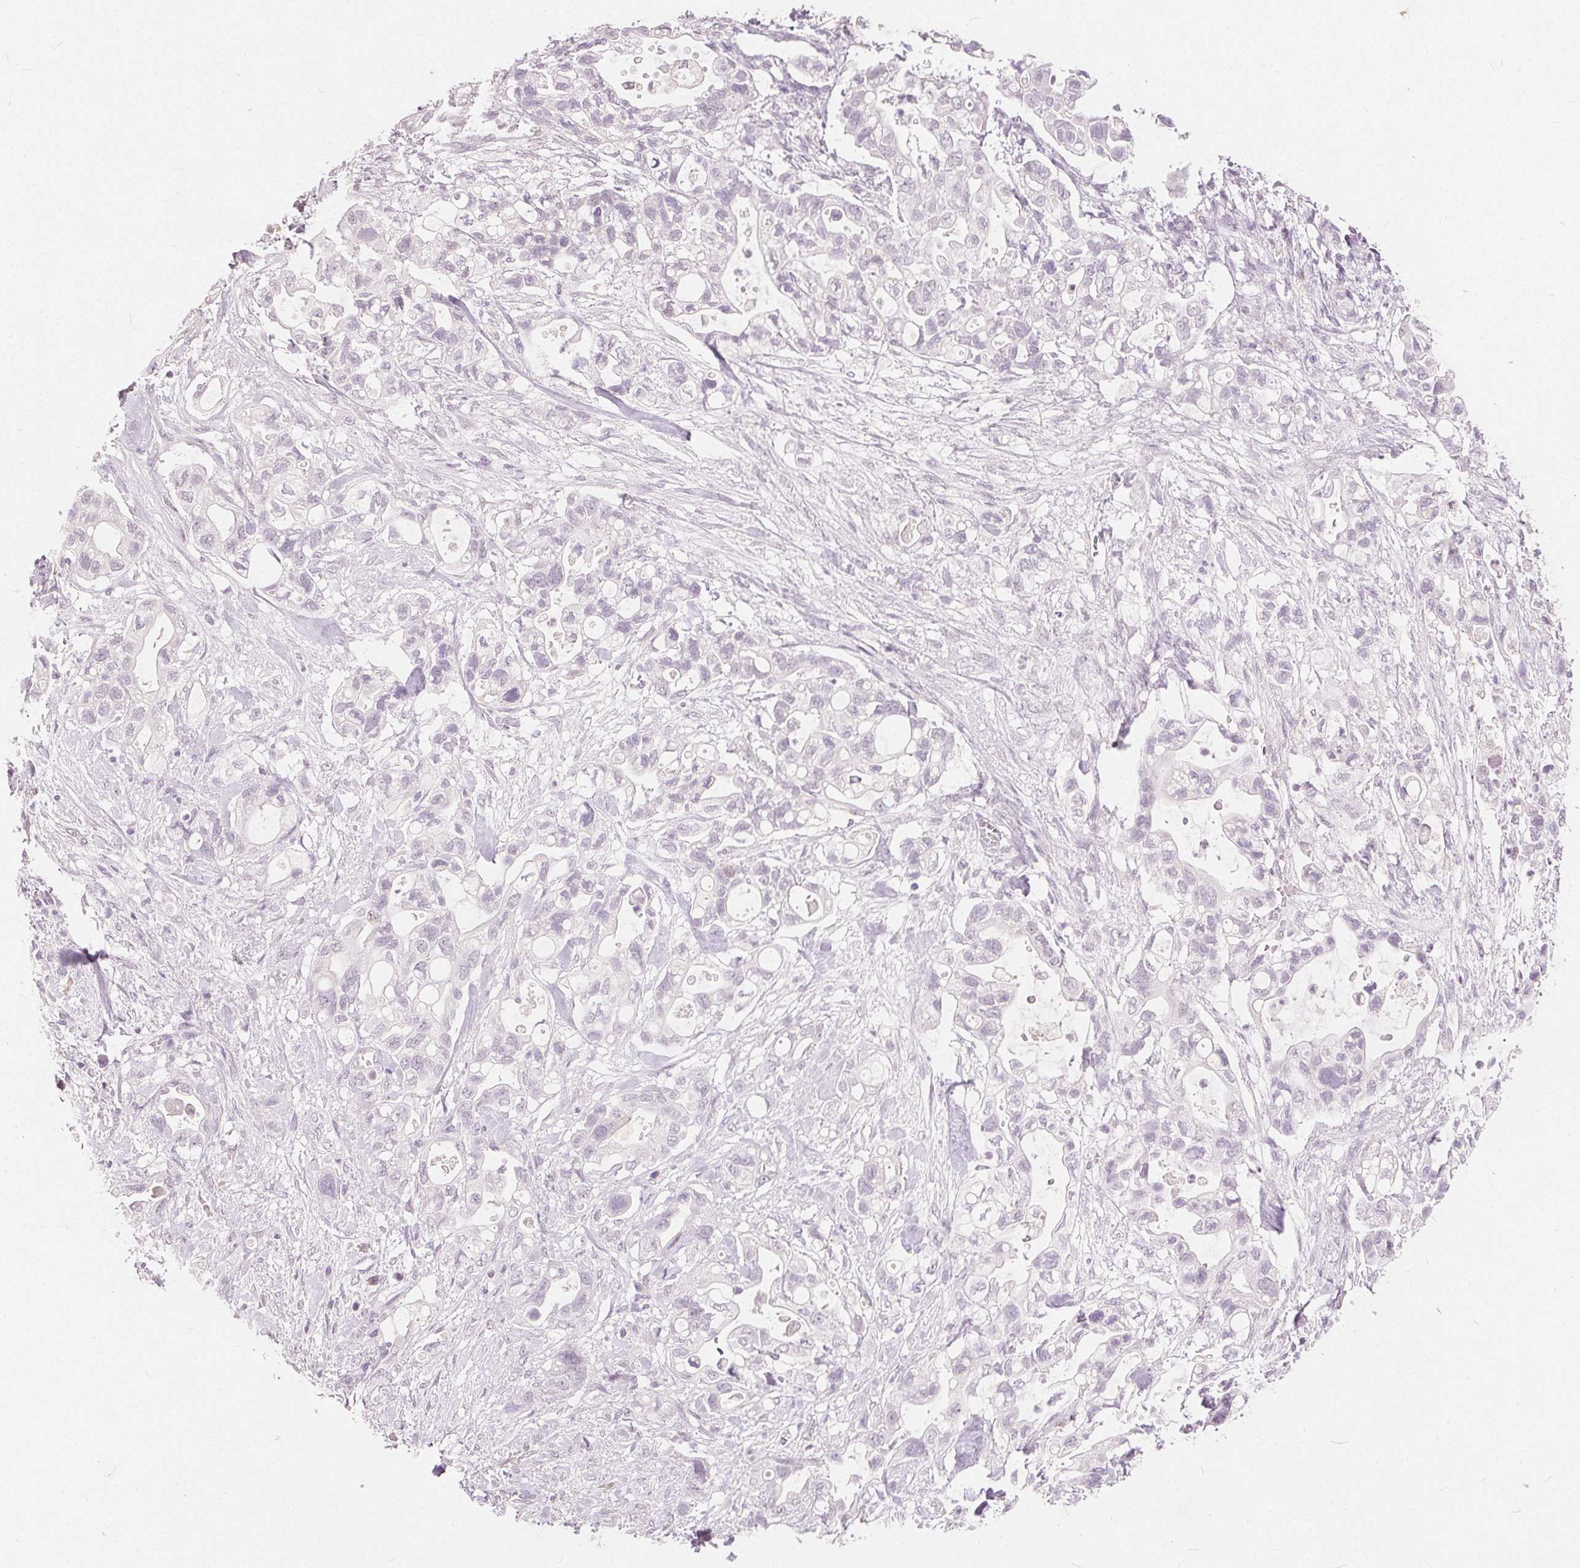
{"staining": {"intensity": "negative", "quantity": "none", "location": "none"}, "tissue": "pancreatic cancer", "cell_type": "Tumor cells", "image_type": "cancer", "snomed": [{"axis": "morphology", "description": "Adenocarcinoma, NOS"}, {"axis": "topography", "description": "Pancreas"}], "caption": "The histopathology image displays no staining of tumor cells in pancreatic cancer.", "gene": "CA12", "patient": {"sex": "female", "age": 72}}